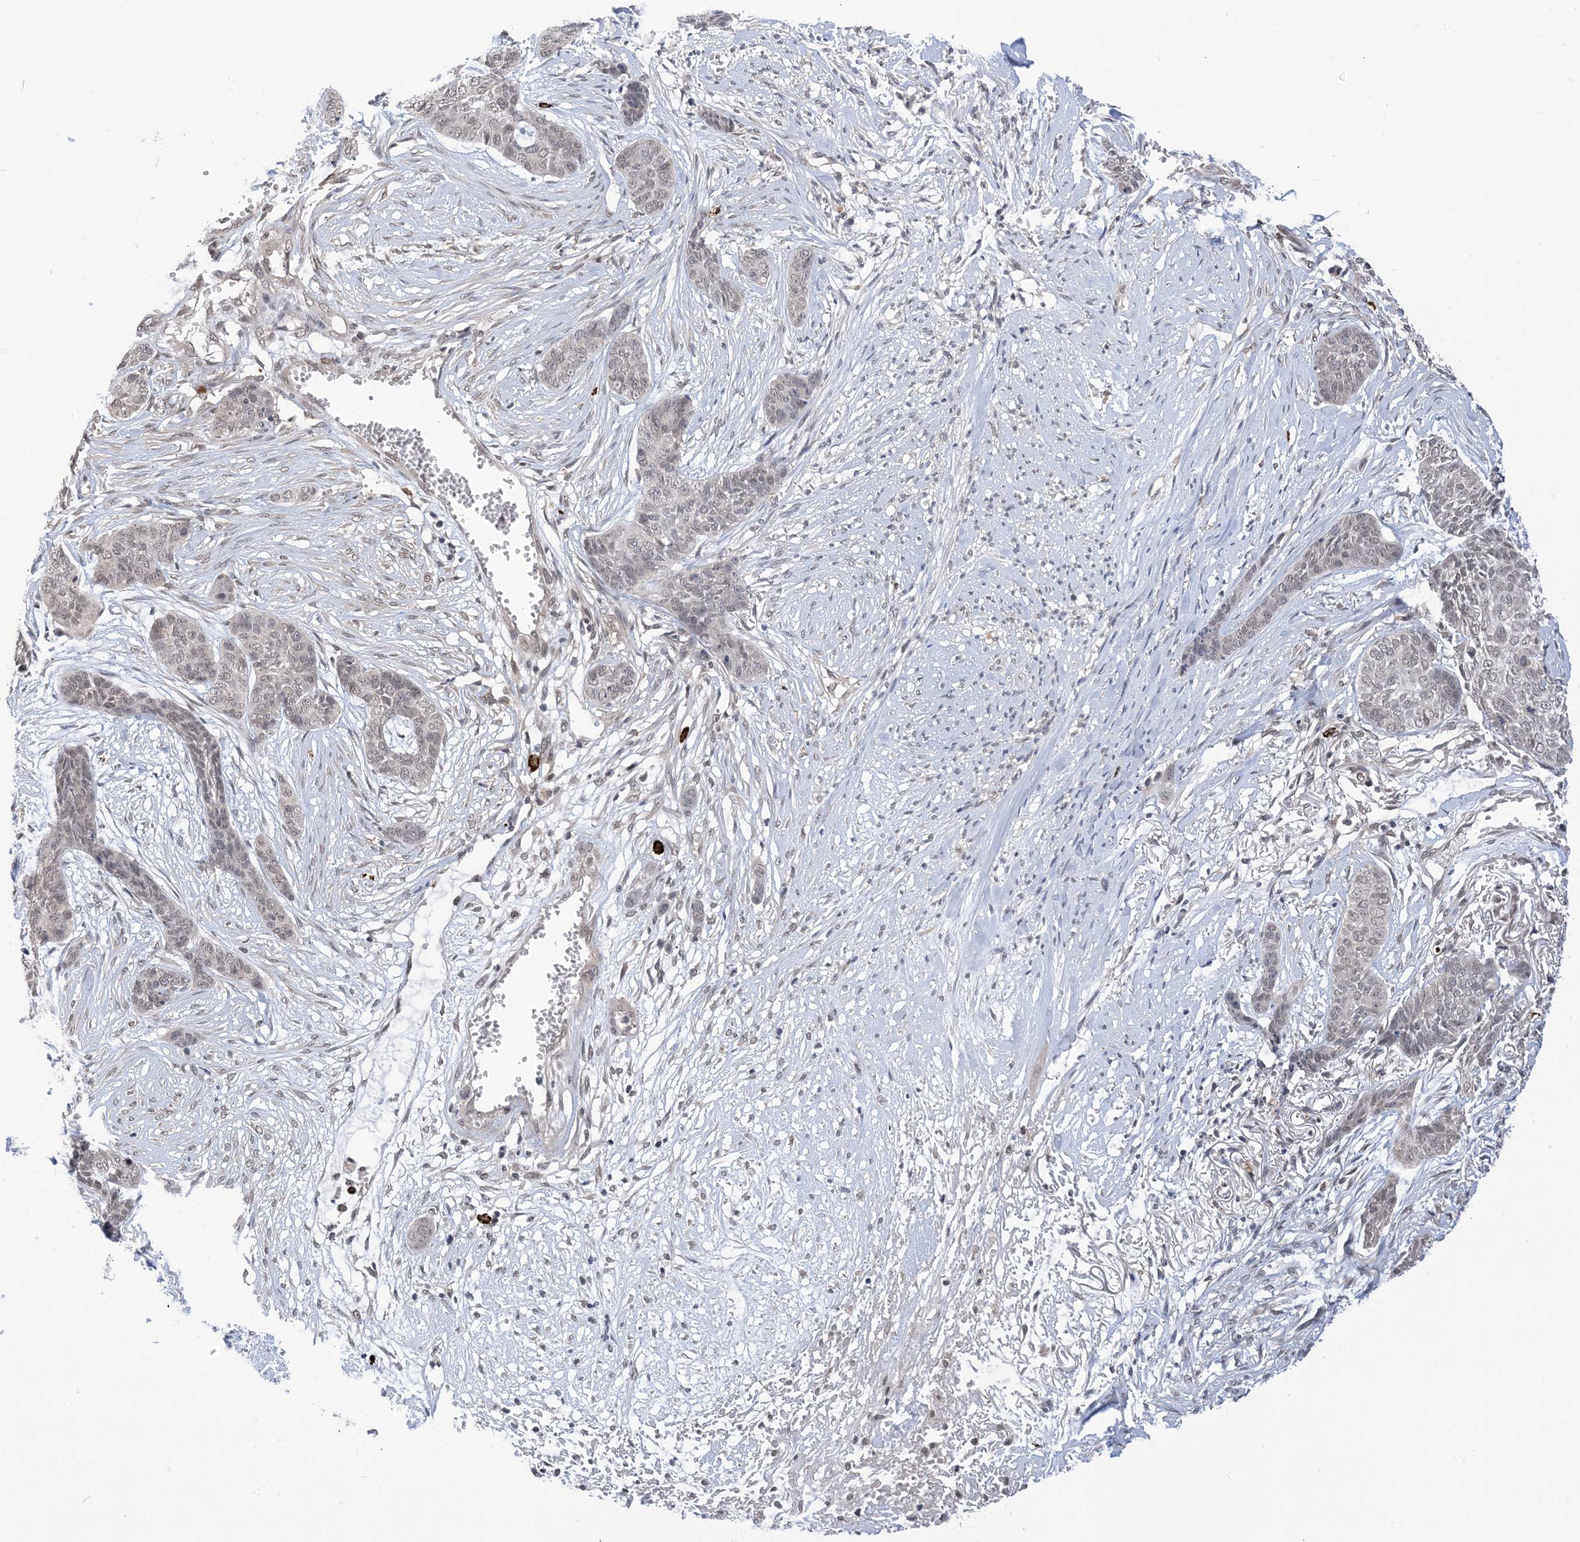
{"staining": {"intensity": "negative", "quantity": "none", "location": "none"}, "tissue": "skin cancer", "cell_type": "Tumor cells", "image_type": "cancer", "snomed": [{"axis": "morphology", "description": "Basal cell carcinoma"}, {"axis": "topography", "description": "Skin"}], "caption": "Skin cancer (basal cell carcinoma) was stained to show a protein in brown. There is no significant staining in tumor cells.", "gene": "RANBP9", "patient": {"sex": "female", "age": 64}}